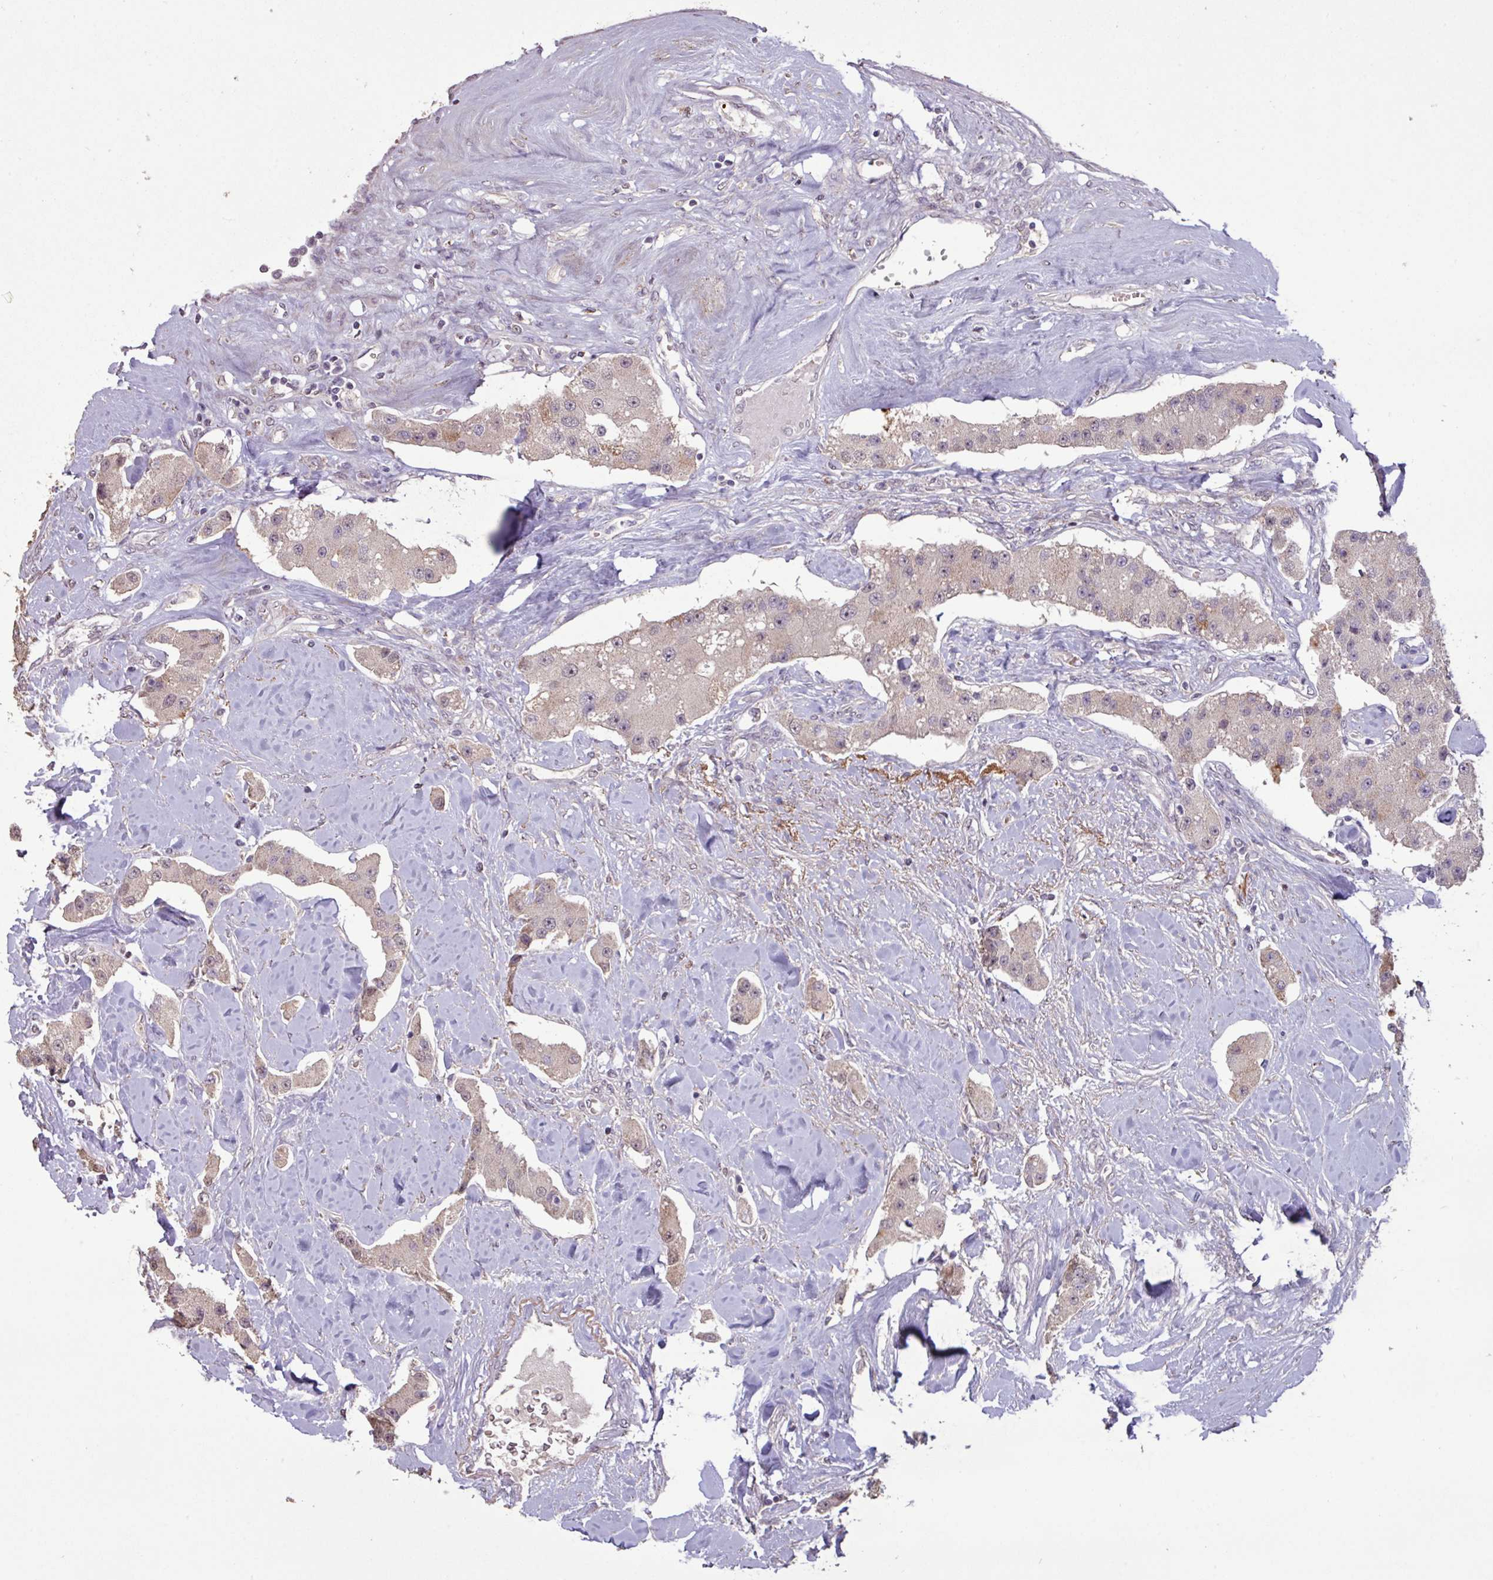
{"staining": {"intensity": "negative", "quantity": "none", "location": "none"}, "tissue": "carcinoid", "cell_type": "Tumor cells", "image_type": "cancer", "snomed": [{"axis": "morphology", "description": "Carcinoid, malignant, NOS"}, {"axis": "topography", "description": "Pancreas"}], "caption": "This photomicrograph is of carcinoid stained with IHC to label a protein in brown with the nuclei are counter-stained blue. There is no expression in tumor cells.", "gene": "L3MBTL3", "patient": {"sex": "male", "age": 41}}